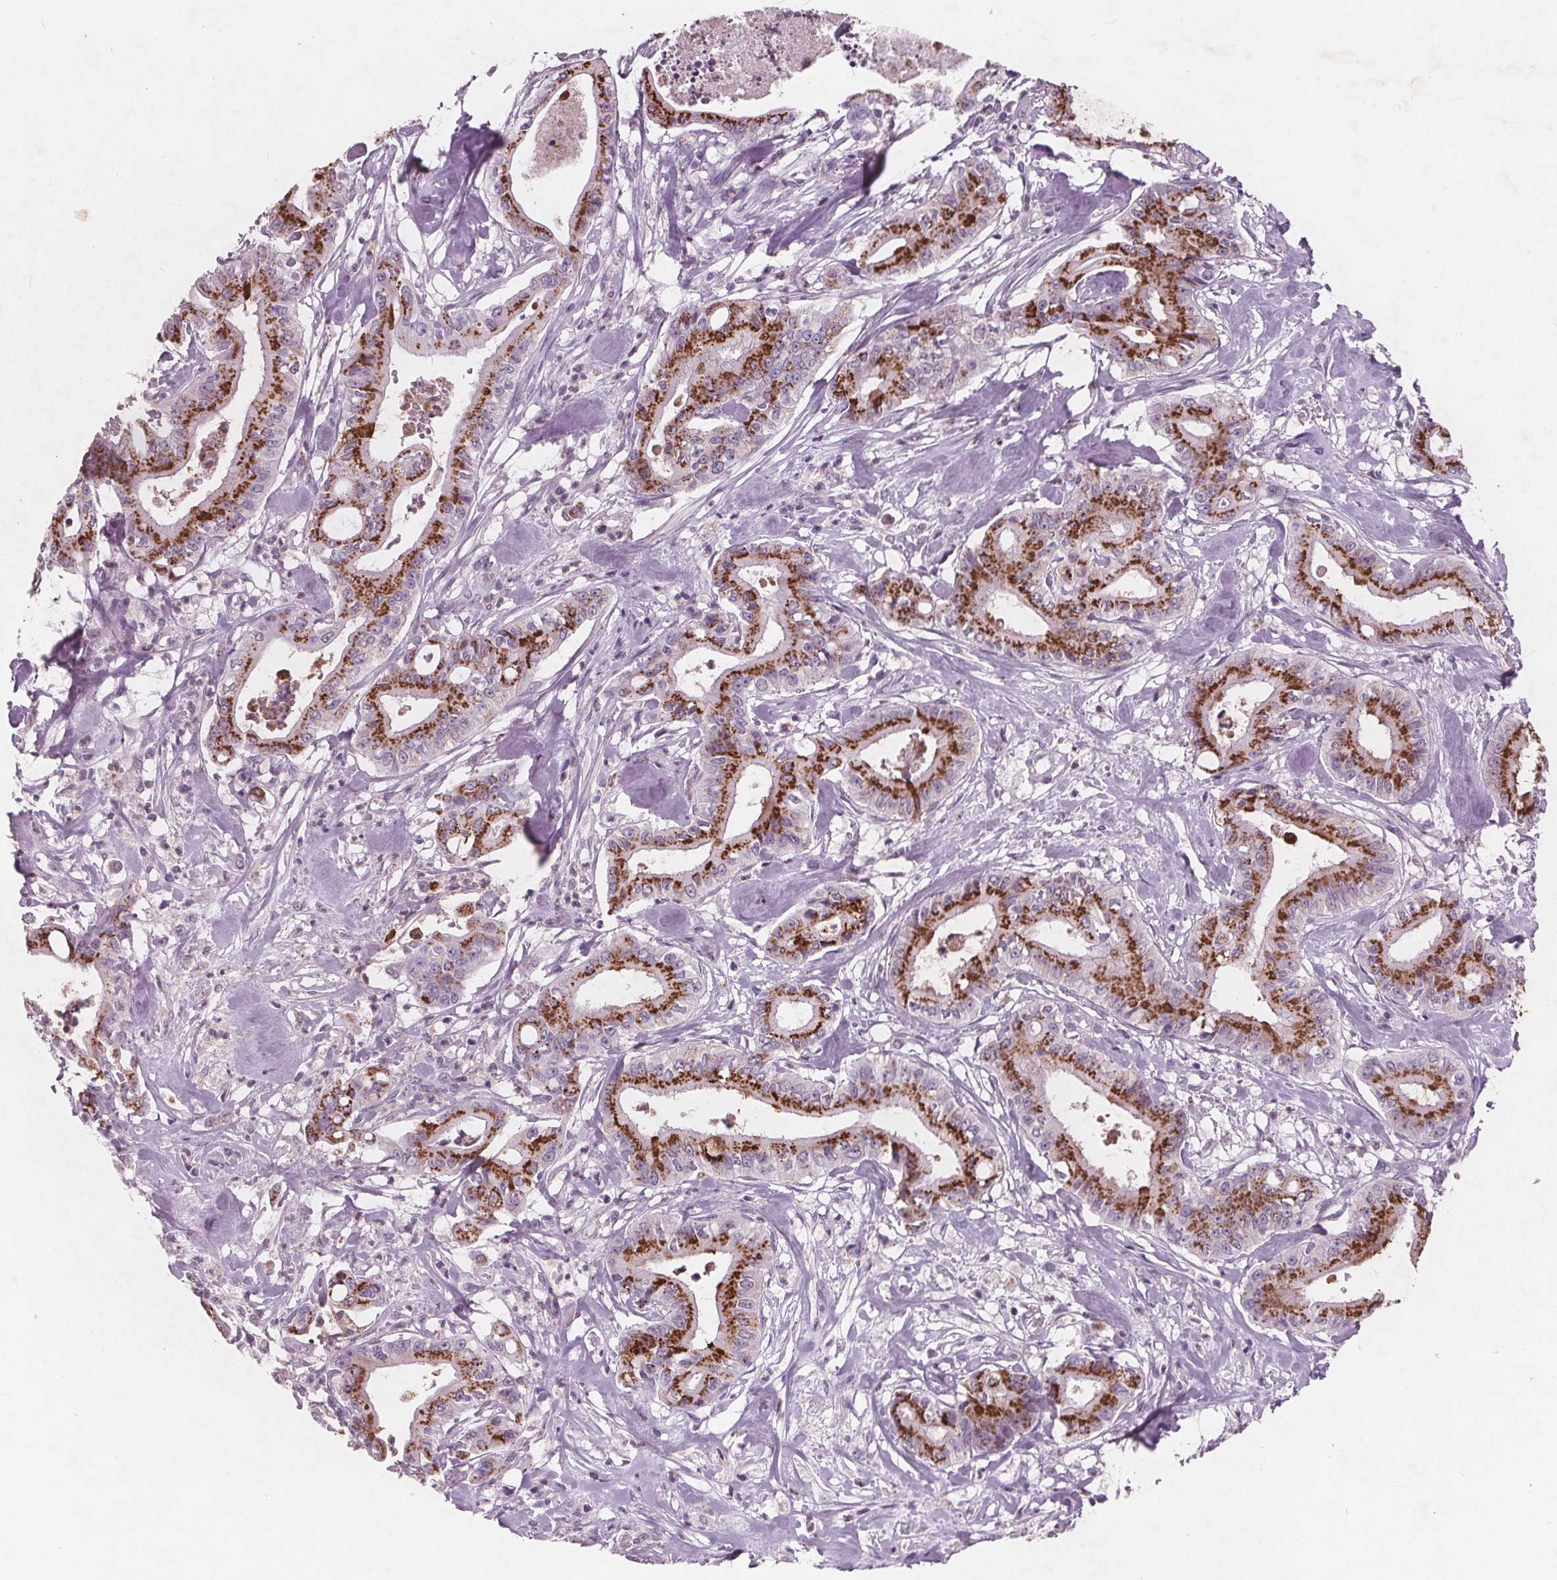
{"staining": {"intensity": "strong", "quantity": ">75%", "location": "cytoplasmic/membranous"}, "tissue": "pancreatic cancer", "cell_type": "Tumor cells", "image_type": "cancer", "snomed": [{"axis": "morphology", "description": "Adenocarcinoma, NOS"}, {"axis": "topography", "description": "Pancreas"}], "caption": "This photomicrograph displays IHC staining of pancreatic cancer (adenocarcinoma), with high strong cytoplasmic/membranous positivity in about >75% of tumor cells.", "gene": "PTPN14", "patient": {"sex": "male", "age": 71}}